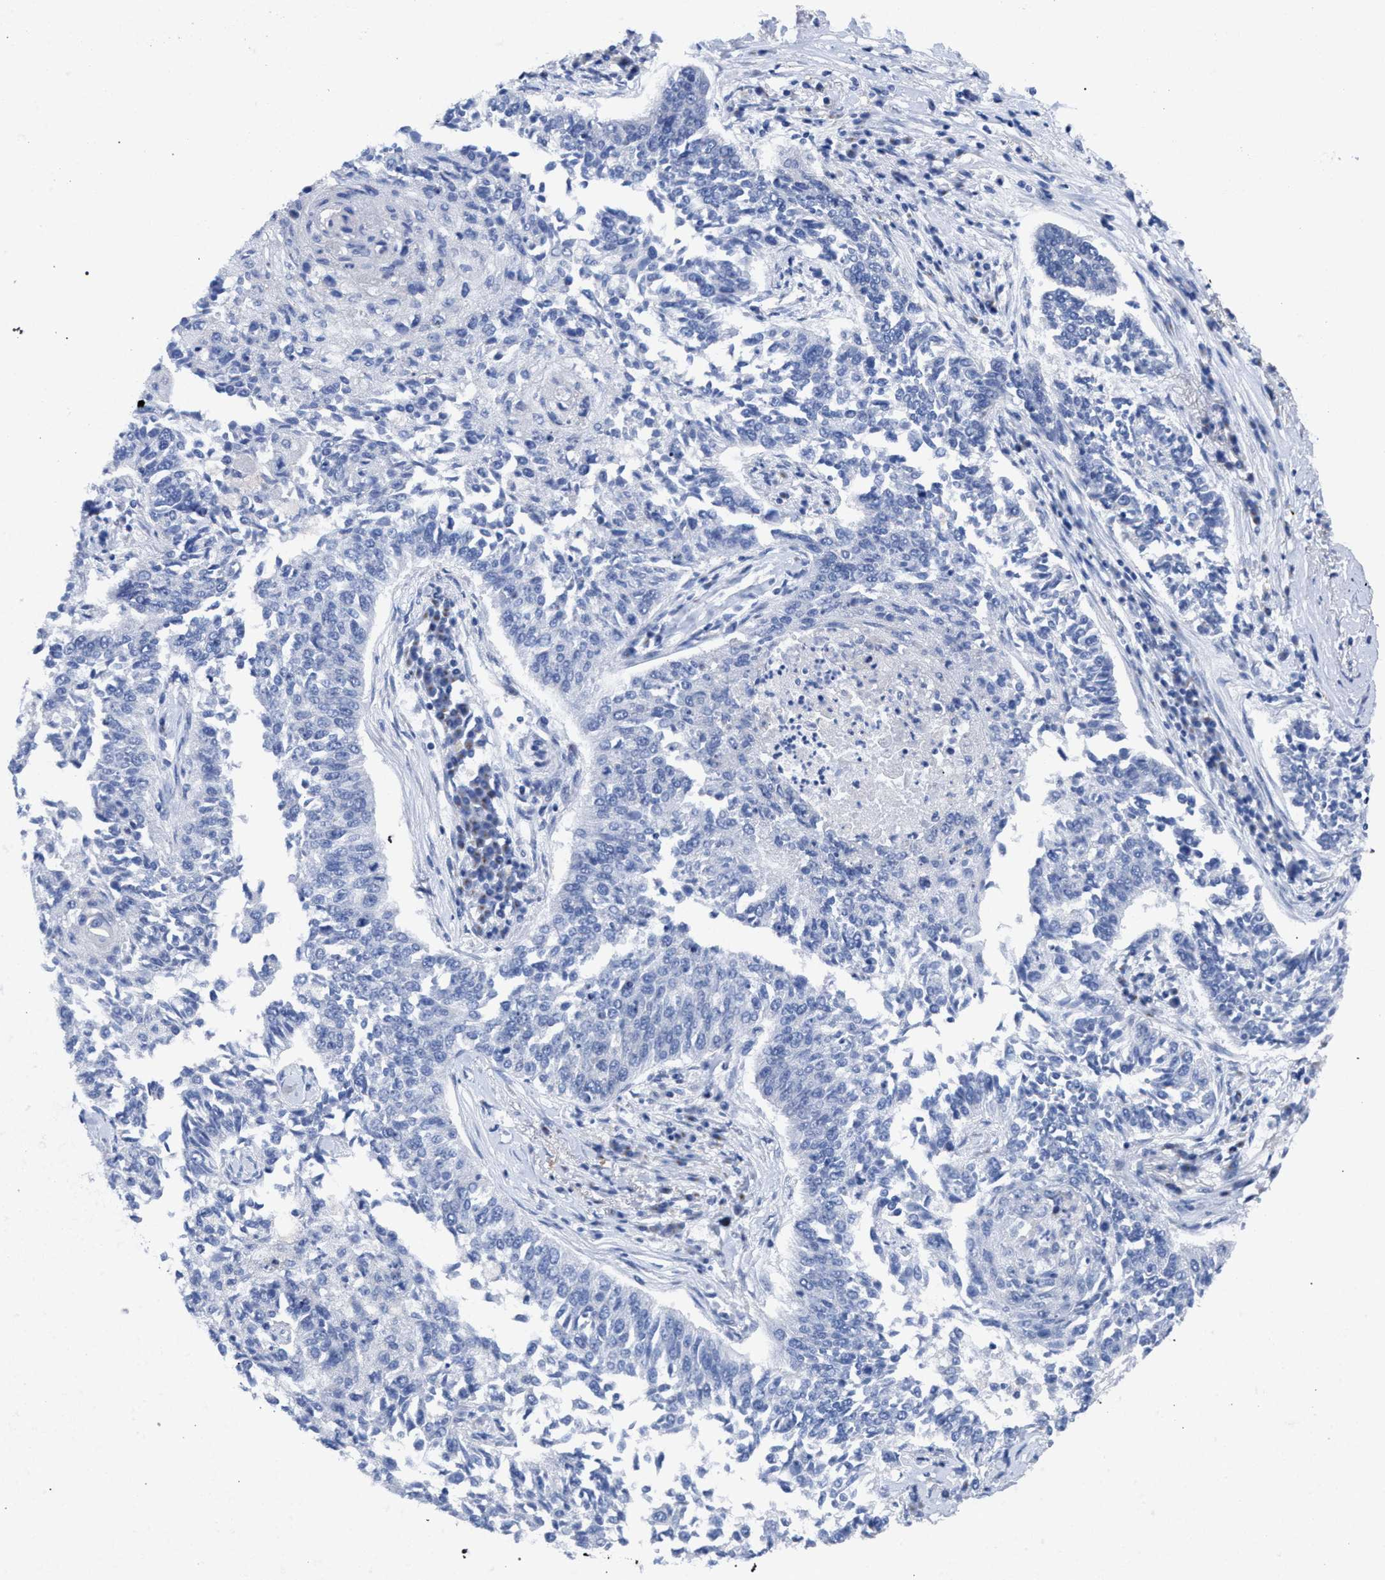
{"staining": {"intensity": "negative", "quantity": "none", "location": "none"}, "tissue": "lung cancer", "cell_type": "Tumor cells", "image_type": "cancer", "snomed": [{"axis": "morphology", "description": "Normal tissue, NOS"}, {"axis": "morphology", "description": "Squamous cell carcinoma, NOS"}, {"axis": "topography", "description": "Cartilage tissue"}, {"axis": "topography", "description": "Bronchus"}, {"axis": "topography", "description": "Lung"}], "caption": "Squamous cell carcinoma (lung) was stained to show a protein in brown. There is no significant staining in tumor cells.", "gene": "GOLGA2", "patient": {"sex": "female", "age": 49}}